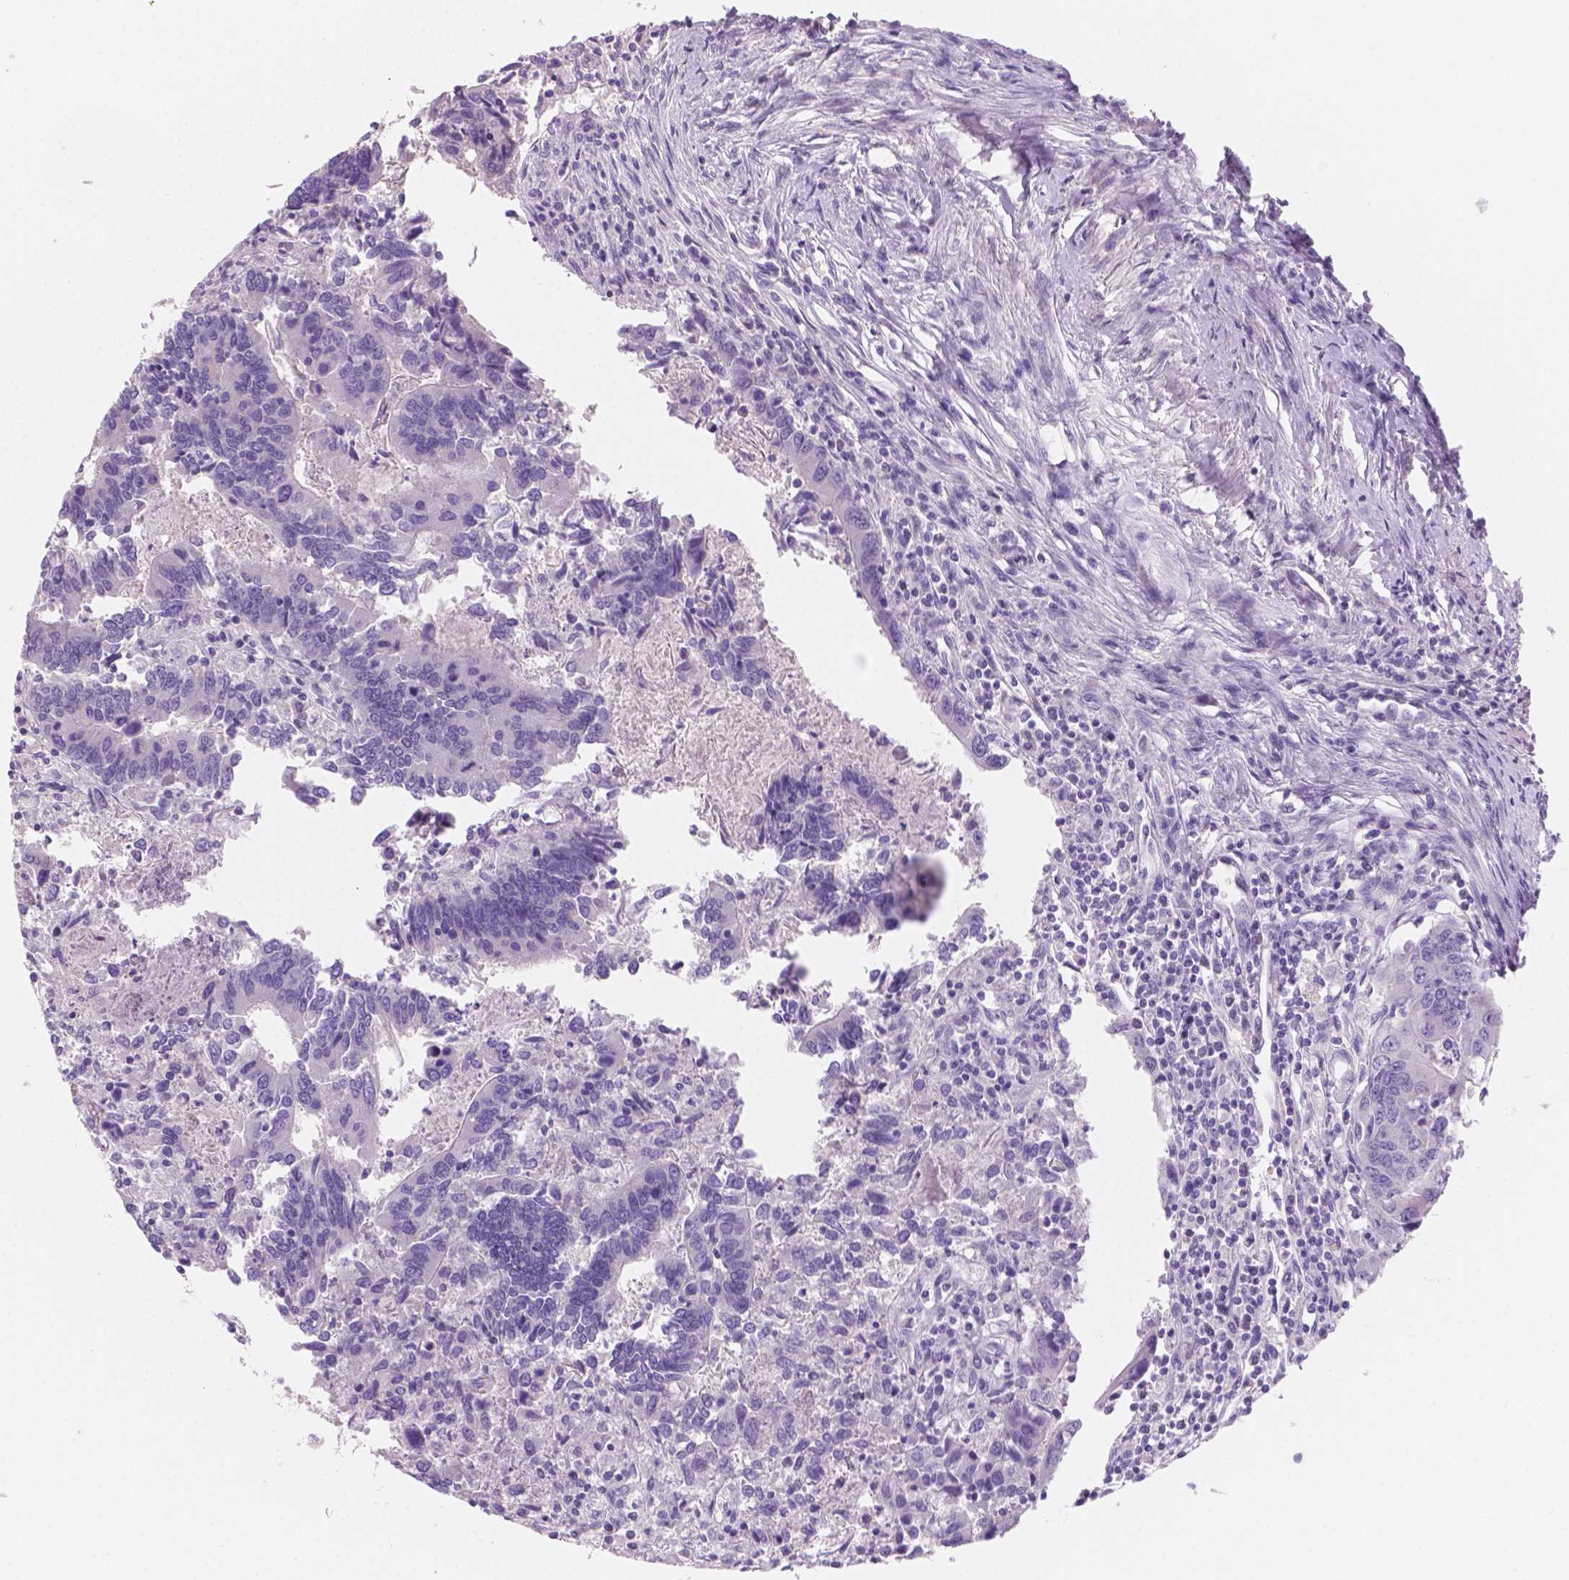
{"staining": {"intensity": "negative", "quantity": "none", "location": "none"}, "tissue": "colorectal cancer", "cell_type": "Tumor cells", "image_type": "cancer", "snomed": [{"axis": "morphology", "description": "Adenocarcinoma, NOS"}, {"axis": "topography", "description": "Colon"}], "caption": "This is a photomicrograph of immunohistochemistry staining of colorectal adenocarcinoma, which shows no expression in tumor cells. (DAB IHC with hematoxylin counter stain).", "gene": "SBSN", "patient": {"sex": "female", "age": 67}}